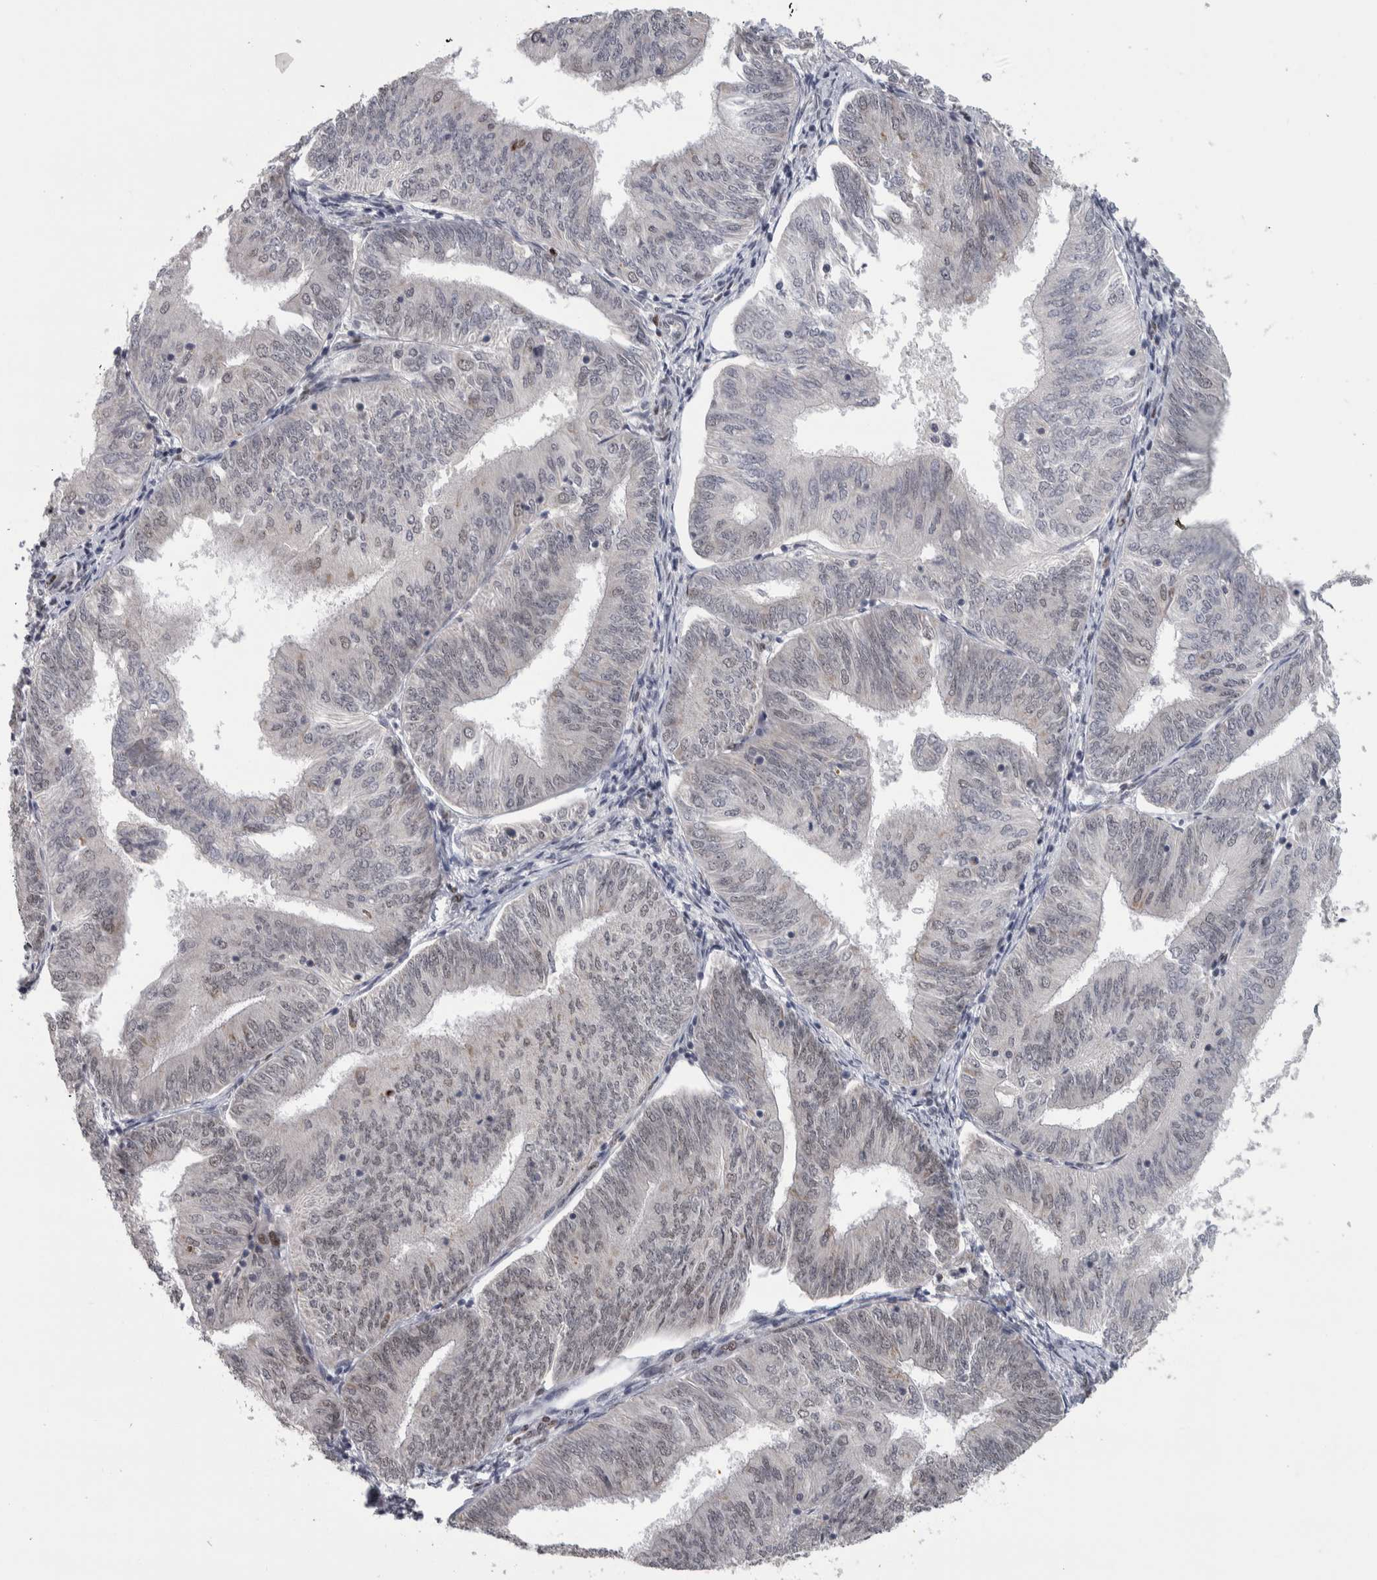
{"staining": {"intensity": "negative", "quantity": "none", "location": "none"}, "tissue": "endometrial cancer", "cell_type": "Tumor cells", "image_type": "cancer", "snomed": [{"axis": "morphology", "description": "Adenocarcinoma, NOS"}, {"axis": "topography", "description": "Endometrium"}], "caption": "Micrograph shows no significant protein positivity in tumor cells of endometrial cancer (adenocarcinoma).", "gene": "HEXIM2", "patient": {"sex": "female", "age": 58}}